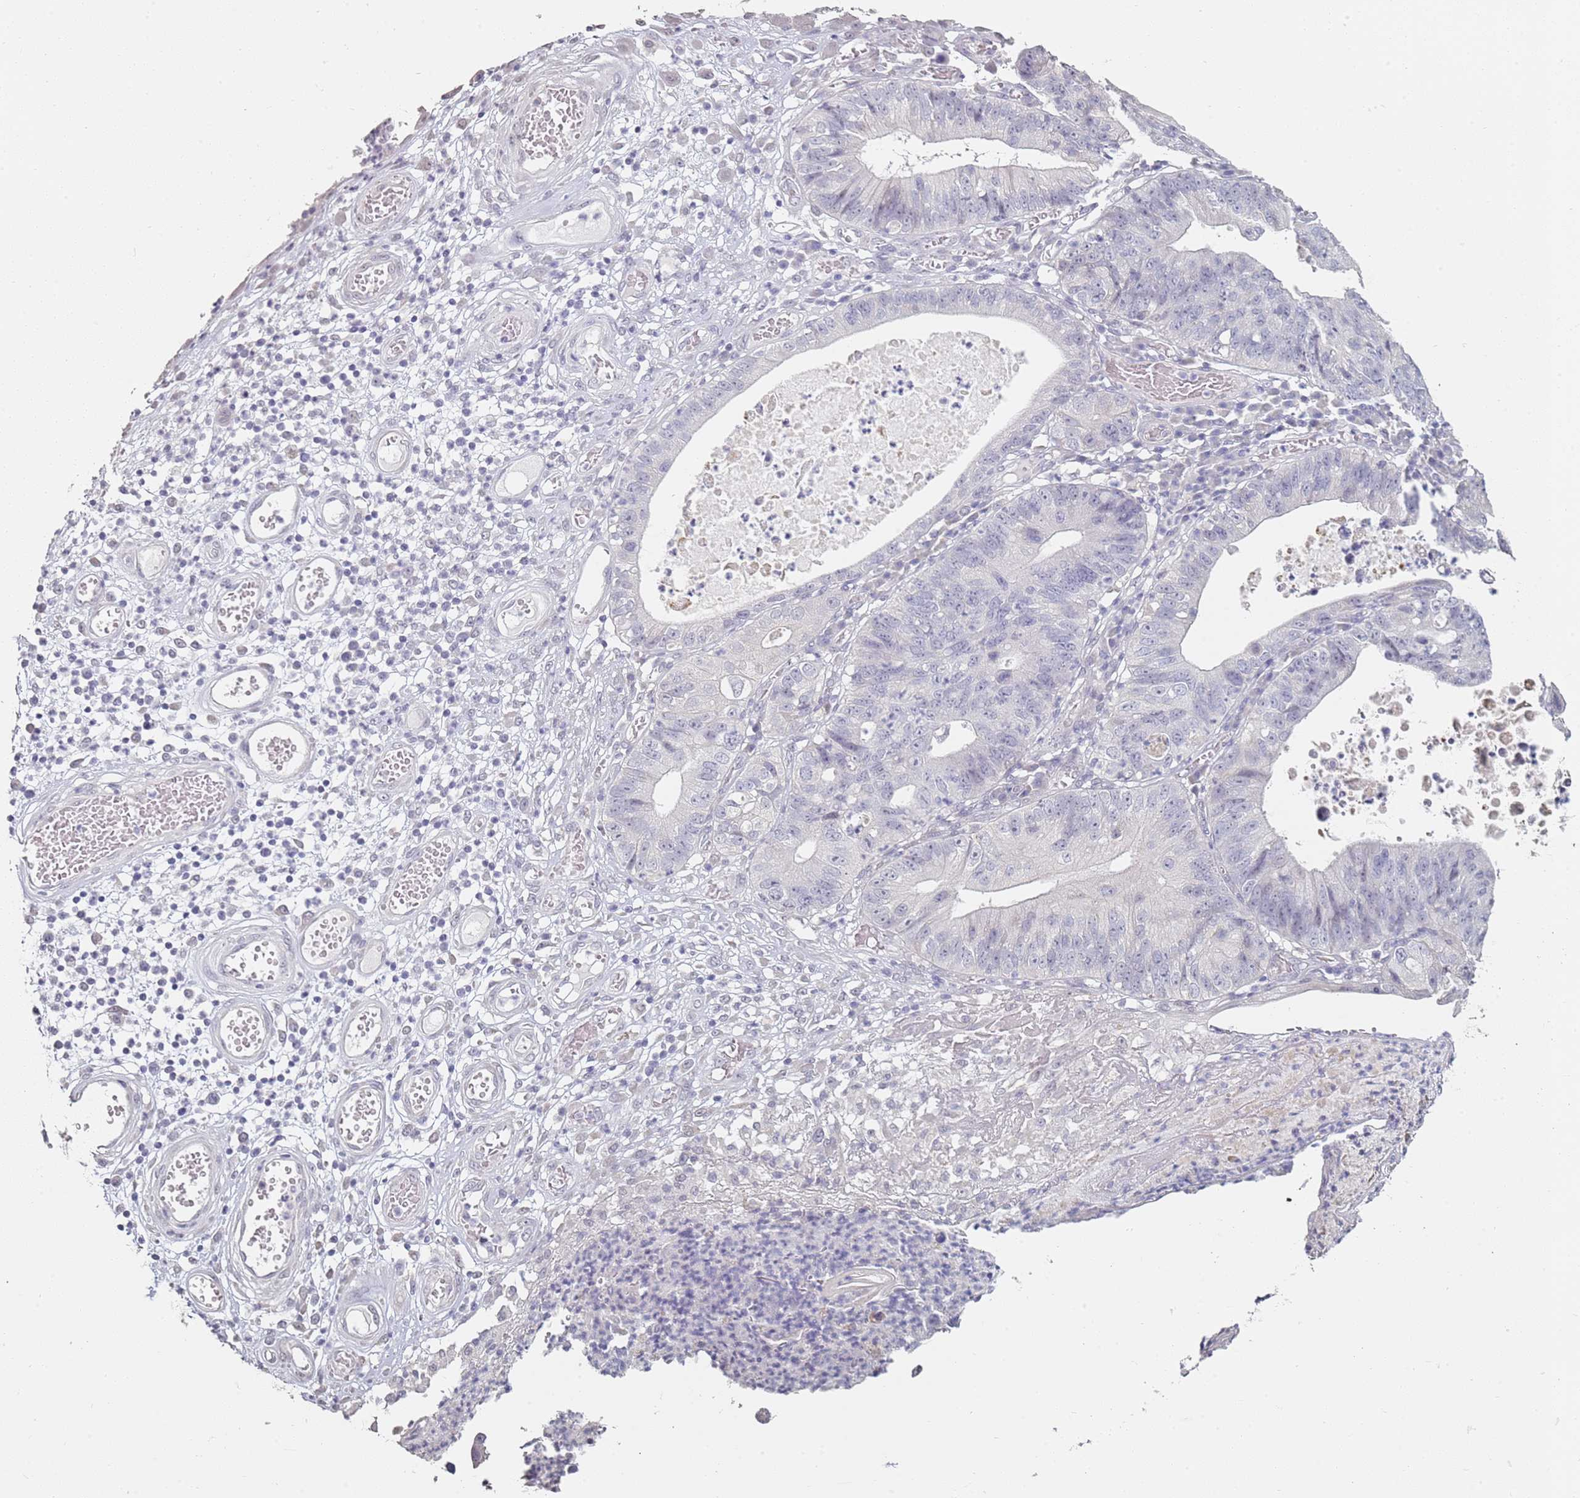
{"staining": {"intensity": "negative", "quantity": "none", "location": "none"}, "tissue": "stomach cancer", "cell_type": "Tumor cells", "image_type": "cancer", "snomed": [{"axis": "morphology", "description": "Adenocarcinoma, NOS"}, {"axis": "topography", "description": "Stomach"}], "caption": "There is no significant positivity in tumor cells of stomach adenocarcinoma.", "gene": "DNAH11", "patient": {"sex": "male", "age": 59}}